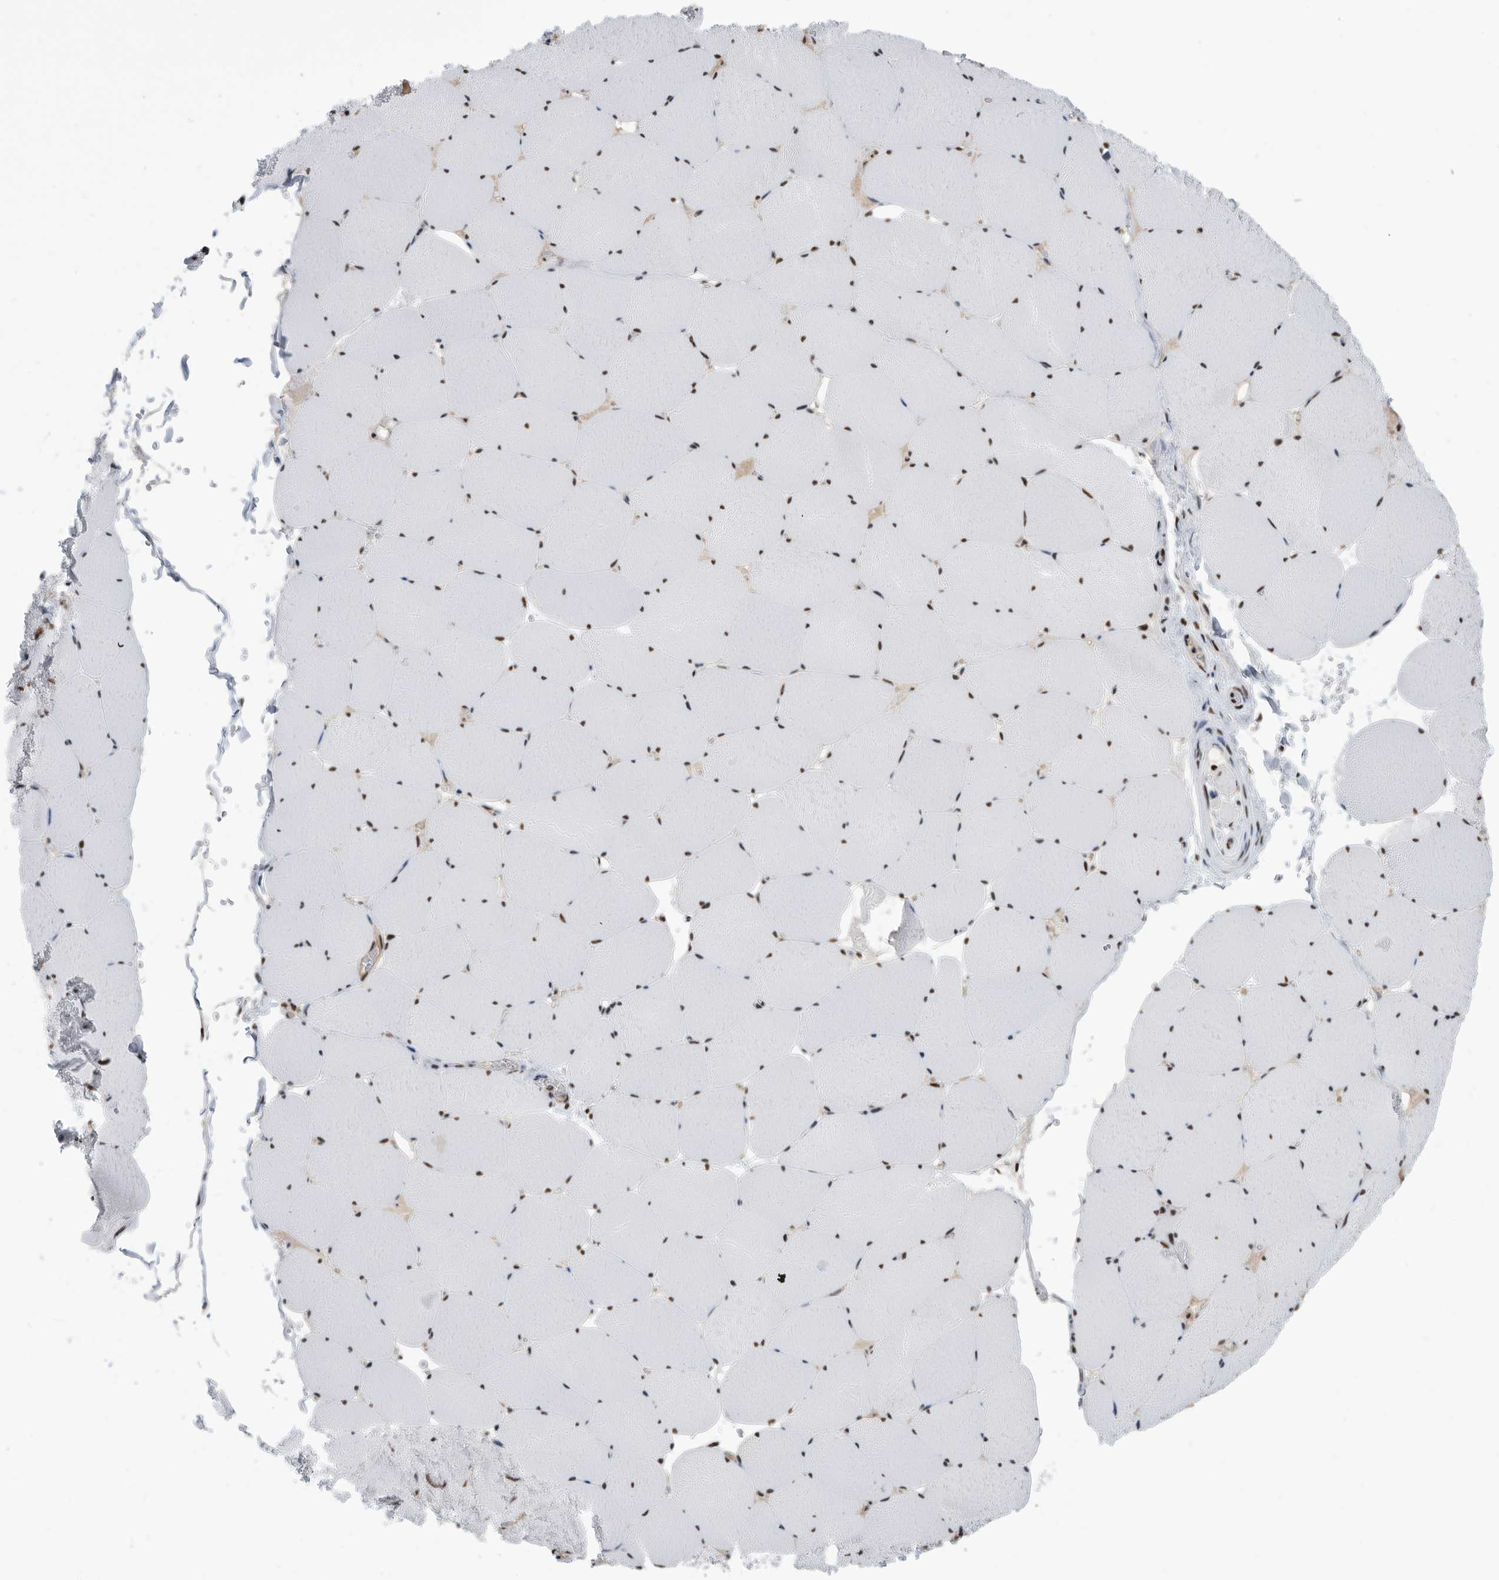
{"staining": {"intensity": "moderate", "quantity": ">75%", "location": "nuclear"}, "tissue": "skeletal muscle", "cell_type": "Myocytes", "image_type": "normal", "snomed": [{"axis": "morphology", "description": "Normal tissue, NOS"}, {"axis": "topography", "description": "Skeletal muscle"}, {"axis": "topography", "description": "Head-Neck"}], "caption": "Protein staining by immunohistochemistry displays moderate nuclear expression in approximately >75% of myocytes in unremarkable skeletal muscle.", "gene": "SF3A1", "patient": {"sex": "male", "age": 66}}